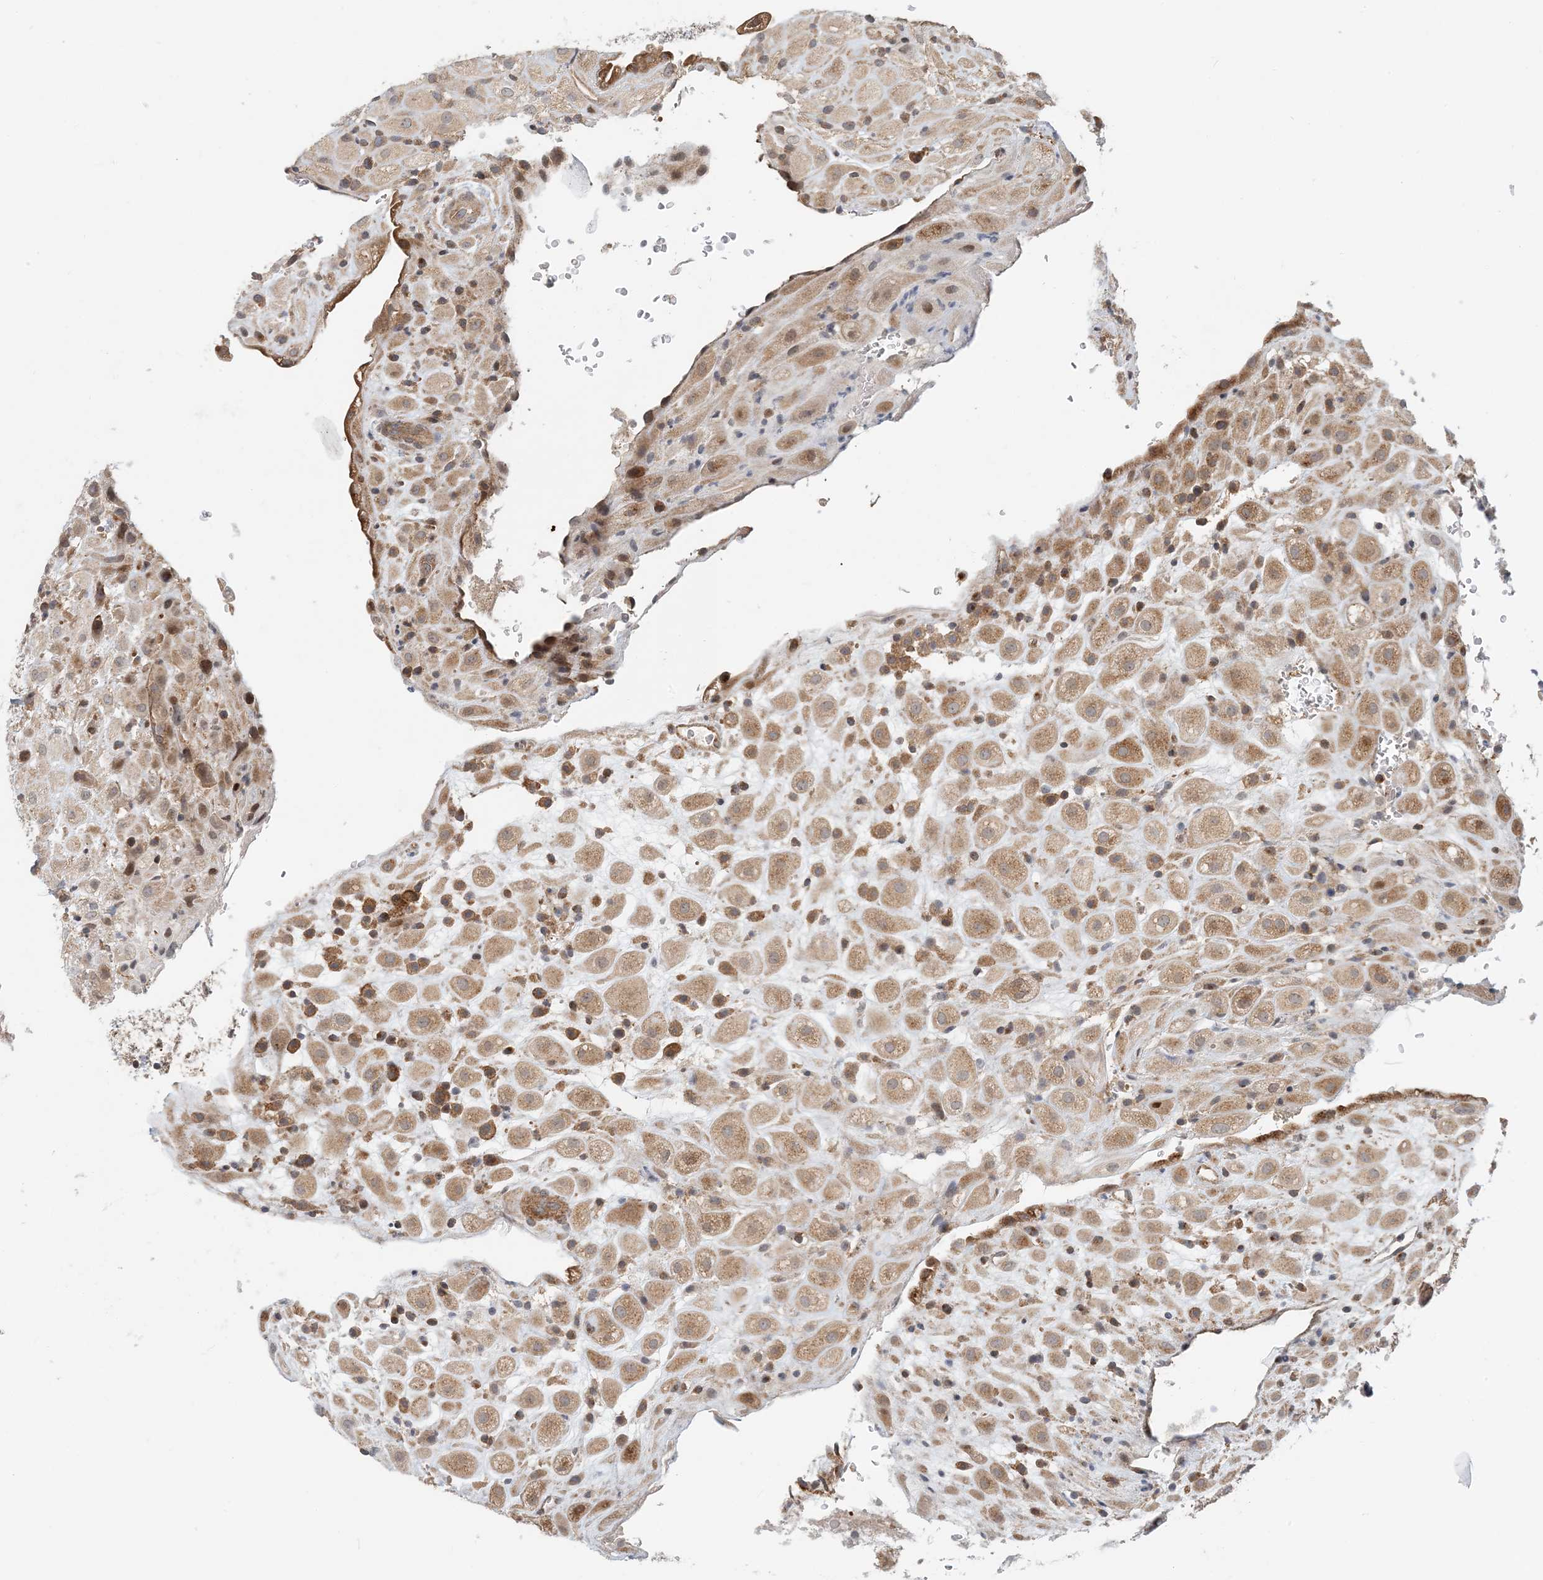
{"staining": {"intensity": "moderate", "quantity": ">75%", "location": "cytoplasmic/membranous"}, "tissue": "placenta", "cell_type": "Decidual cells", "image_type": "normal", "snomed": [{"axis": "morphology", "description": "Normal tissue, NOS"}, {"axis": "topography", "description": "Placenta"}], "caption": "Human placenta stained with a brown dye shows moderate cytoplasmic/membranous positive positivity in approximately >75% of decidual cells.", "gene": "ATP13A2", "patient": {"sex": "female", "age": 35}}